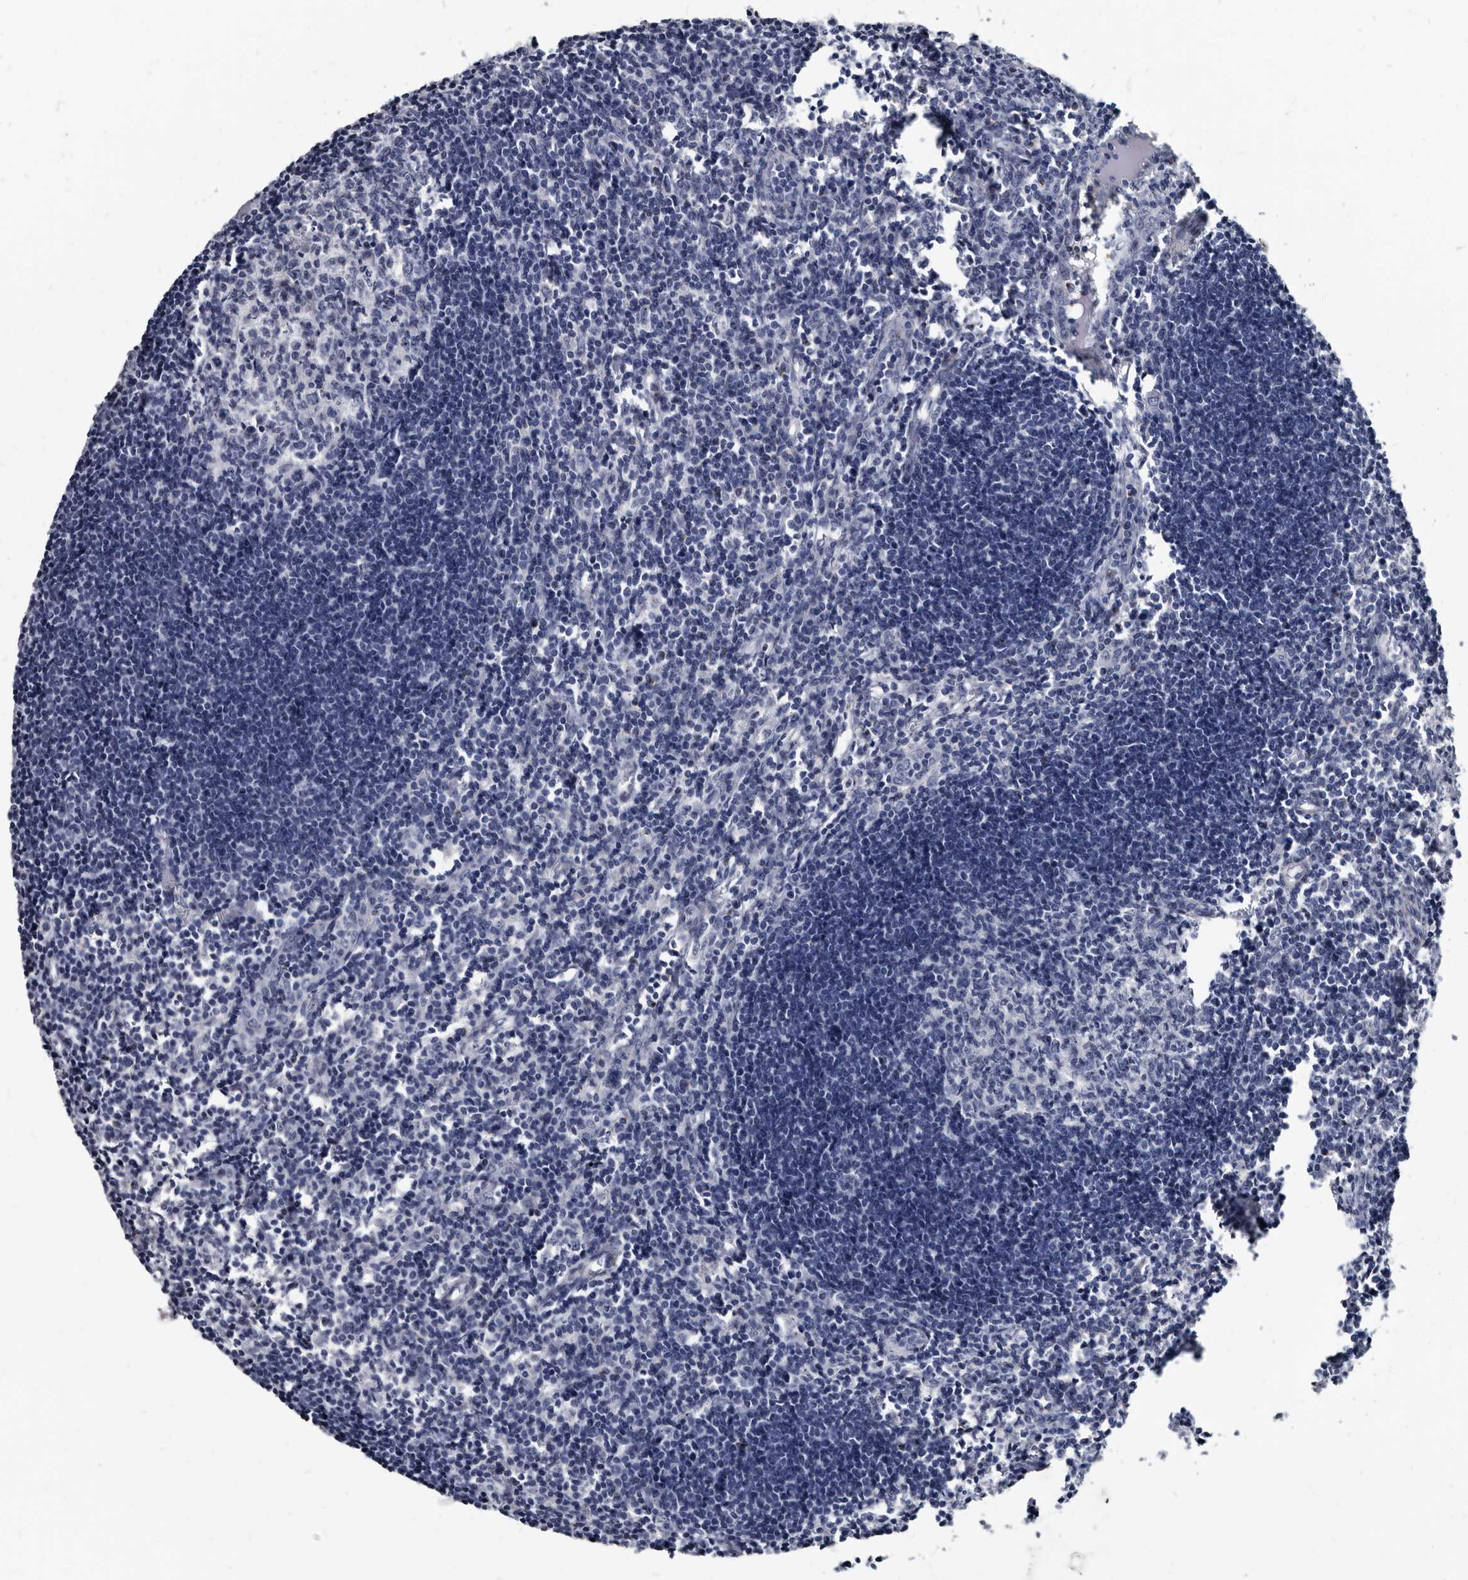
{"staining": {"intensity": "negative", "quantity": "none", "location": "none"}, "tissue": "lymph node", "cell_type": "Germinal center cells", "image_type": "normal", "snomed": [{"axis": "morphology", "description": "Normal tissue, NOS"}, {"axis": "morphology", "description": "Malignant melanoma, Metastatic site"}, {"axis": "topography", "description": "Lymph node"}], "caption": "Immunohistochemical staining of unremarkable lymph node reveals no significant staining in germinal center cells.", "gene": "PRSS8", "patient": {"sex": "male", "age": 41}}